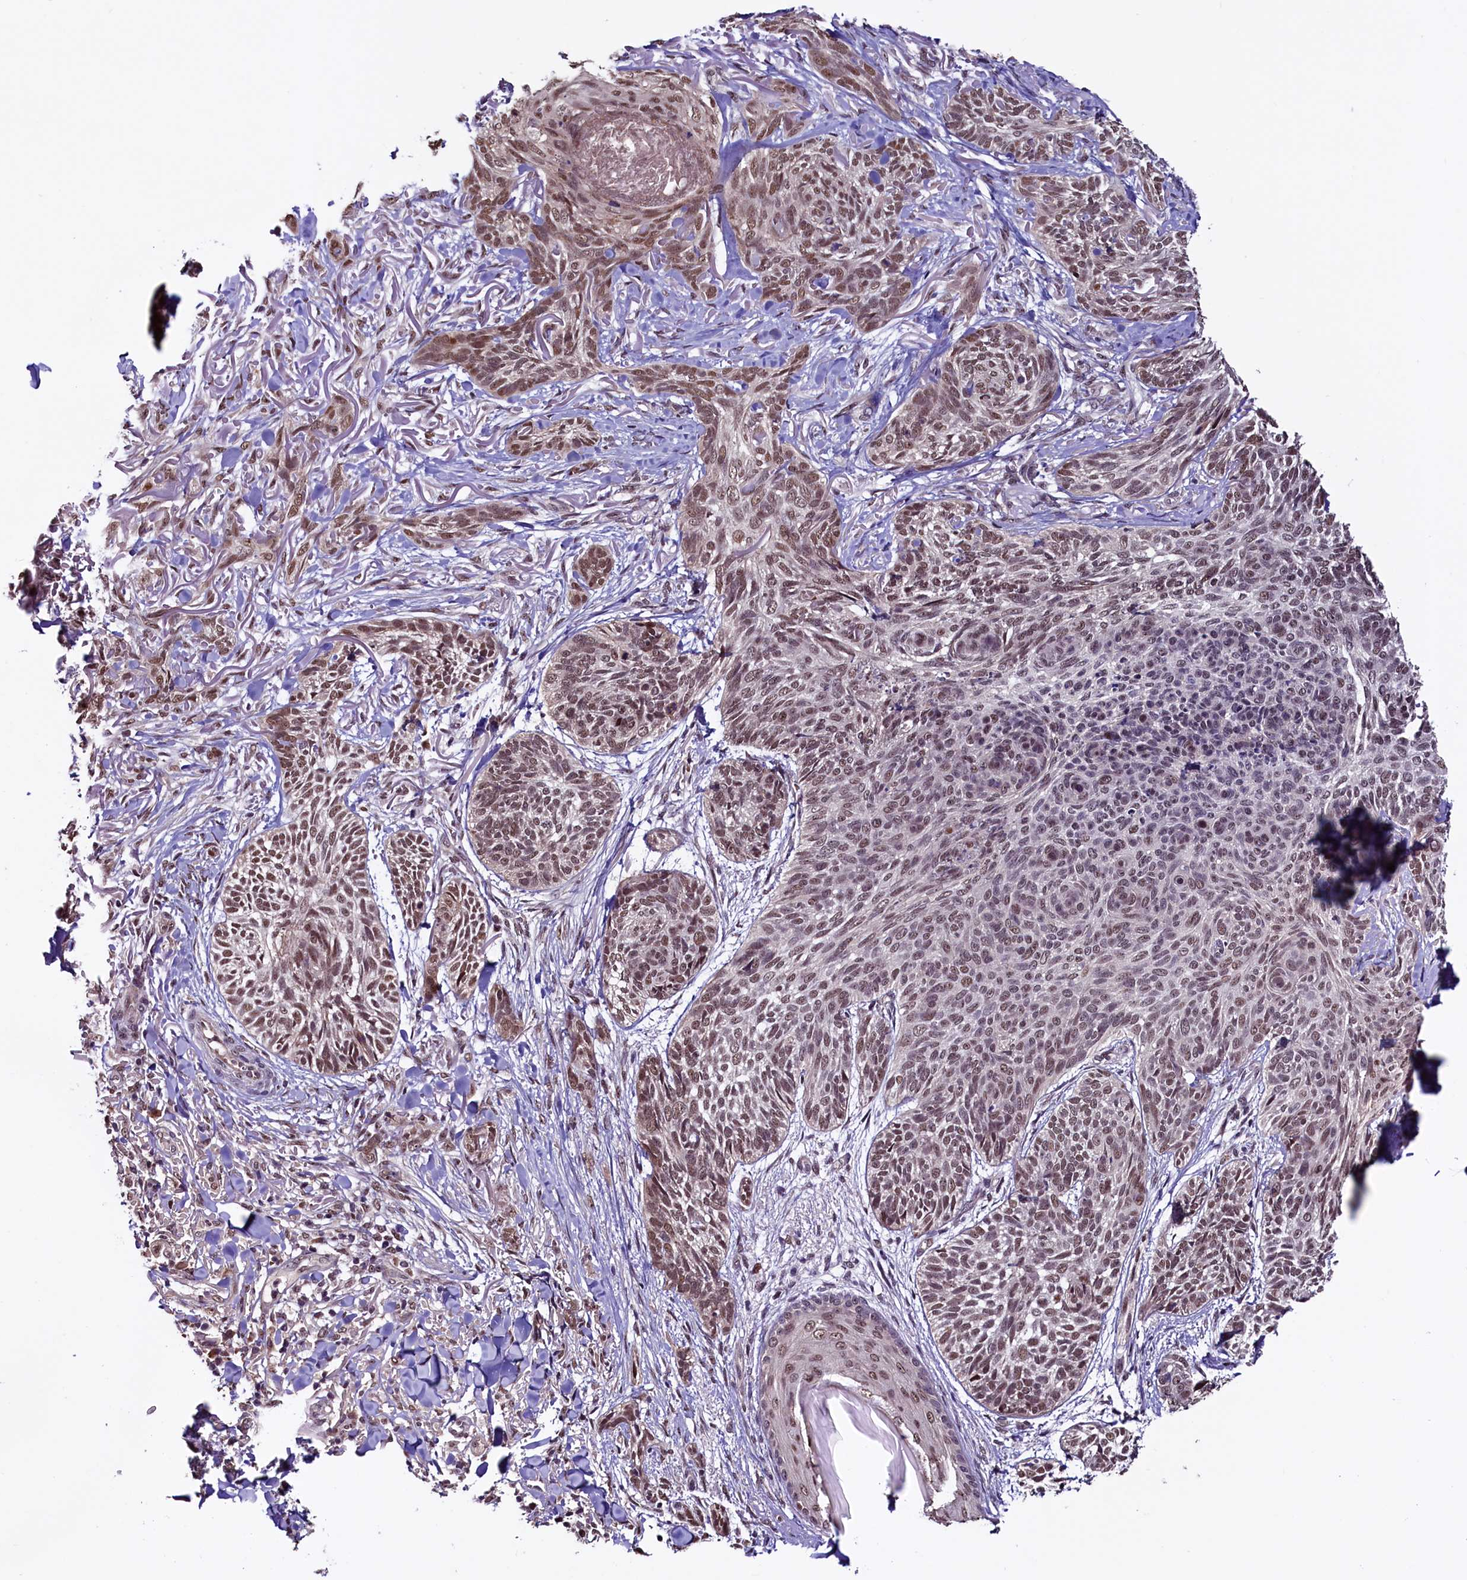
{"staining": {"intensity": "moderate", "quantity": ">75%", "location": "nuclear"}, "tissue": "skin cancer", "cell_type": "Tumor cells", "image_type": "cancer", "snomed": [{"axis": "morphology", "description": "Normal tissue, NOS"}, {"axis": "morphology", "description": "Basal cell carcinoma"}, {"axis": "topography", "description": "Skin"}], "caption": "This is an image of immunohistochemistry staining of skin basal cell carcinoma, which shows moderate positivity in the nuclear of tumor cells.", "gene": "RNMT", "patient": {"sex": "male", "age": 66}}